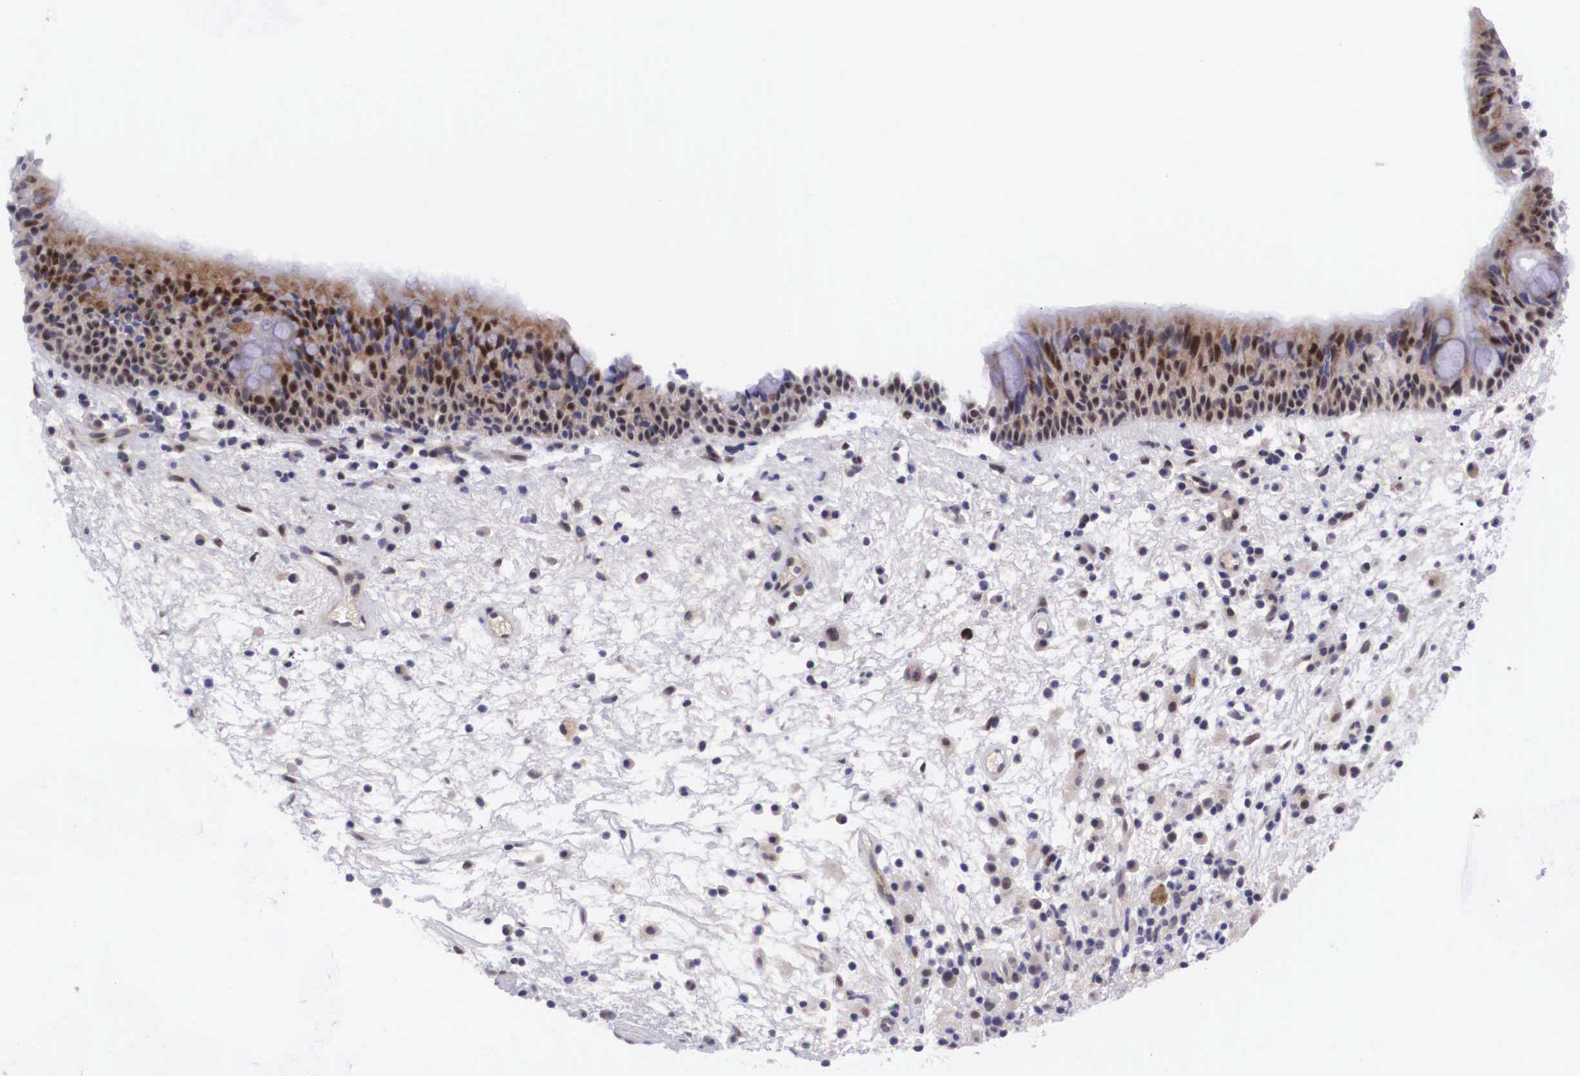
{"staining": {"intensity": "strong", "quantity": "25%-75%", "location": "nuclear"}, "tissue": "nasopharynx", "cell_type": "Respiratory epithelial cells", "image_type": "normal", "snomed": [{"axis": "morphology", "description": "Normal tissue, NOS"}, {"axis": "topography", "description": "Nasopharynx"}], "caption": "This photomicrograph reveals IHC staining of normal nasopharynx, with high strong nuclear positivity in approximately 25%-75% of respiratory epithelial cells.", "gene": "EMID1", "patient": {"sex": "male", "age": 63}}